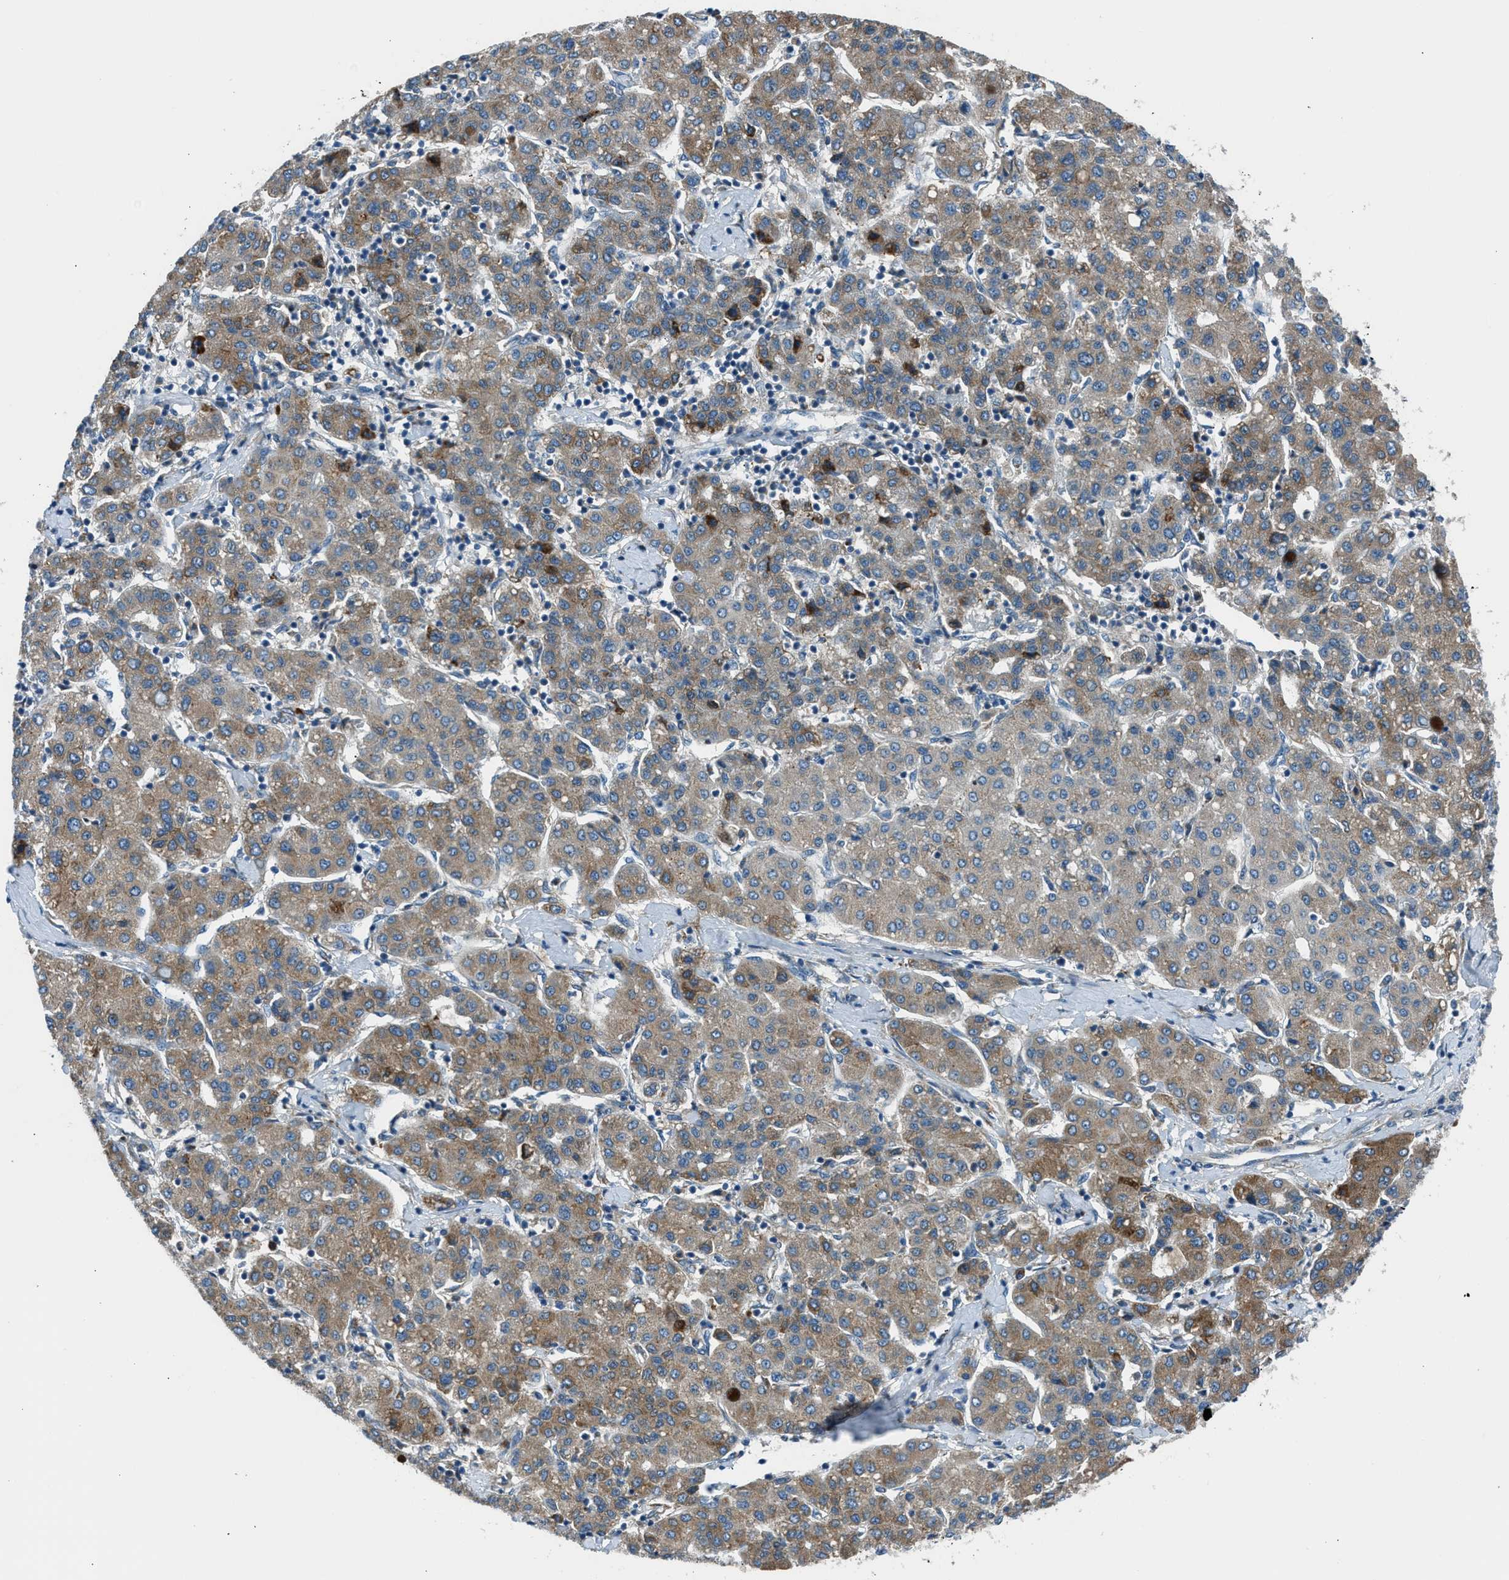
{"staining": {"intensity": "moderate", "quantity": ">75%", "location": "cytoplasmic/membranous"}, "tissue": "liver cancer", "cell_type": "Tumor cells", "image_type": "cancer", "snomed": [{"axis": "morphology", "description": "Carcinoma, Hepatocellular, NOS"}, {"axis": "topography", "description": "Liver"}], "caption": "Approximately >75% of tumor cells in human liver hepatocellular carcinoma display moderate cytoplasmic/membranous protein expression as visualized by brown immunohistochemical staining.", "gene": "EDARADD", "patient": {"sex": "male", "age": 65}}